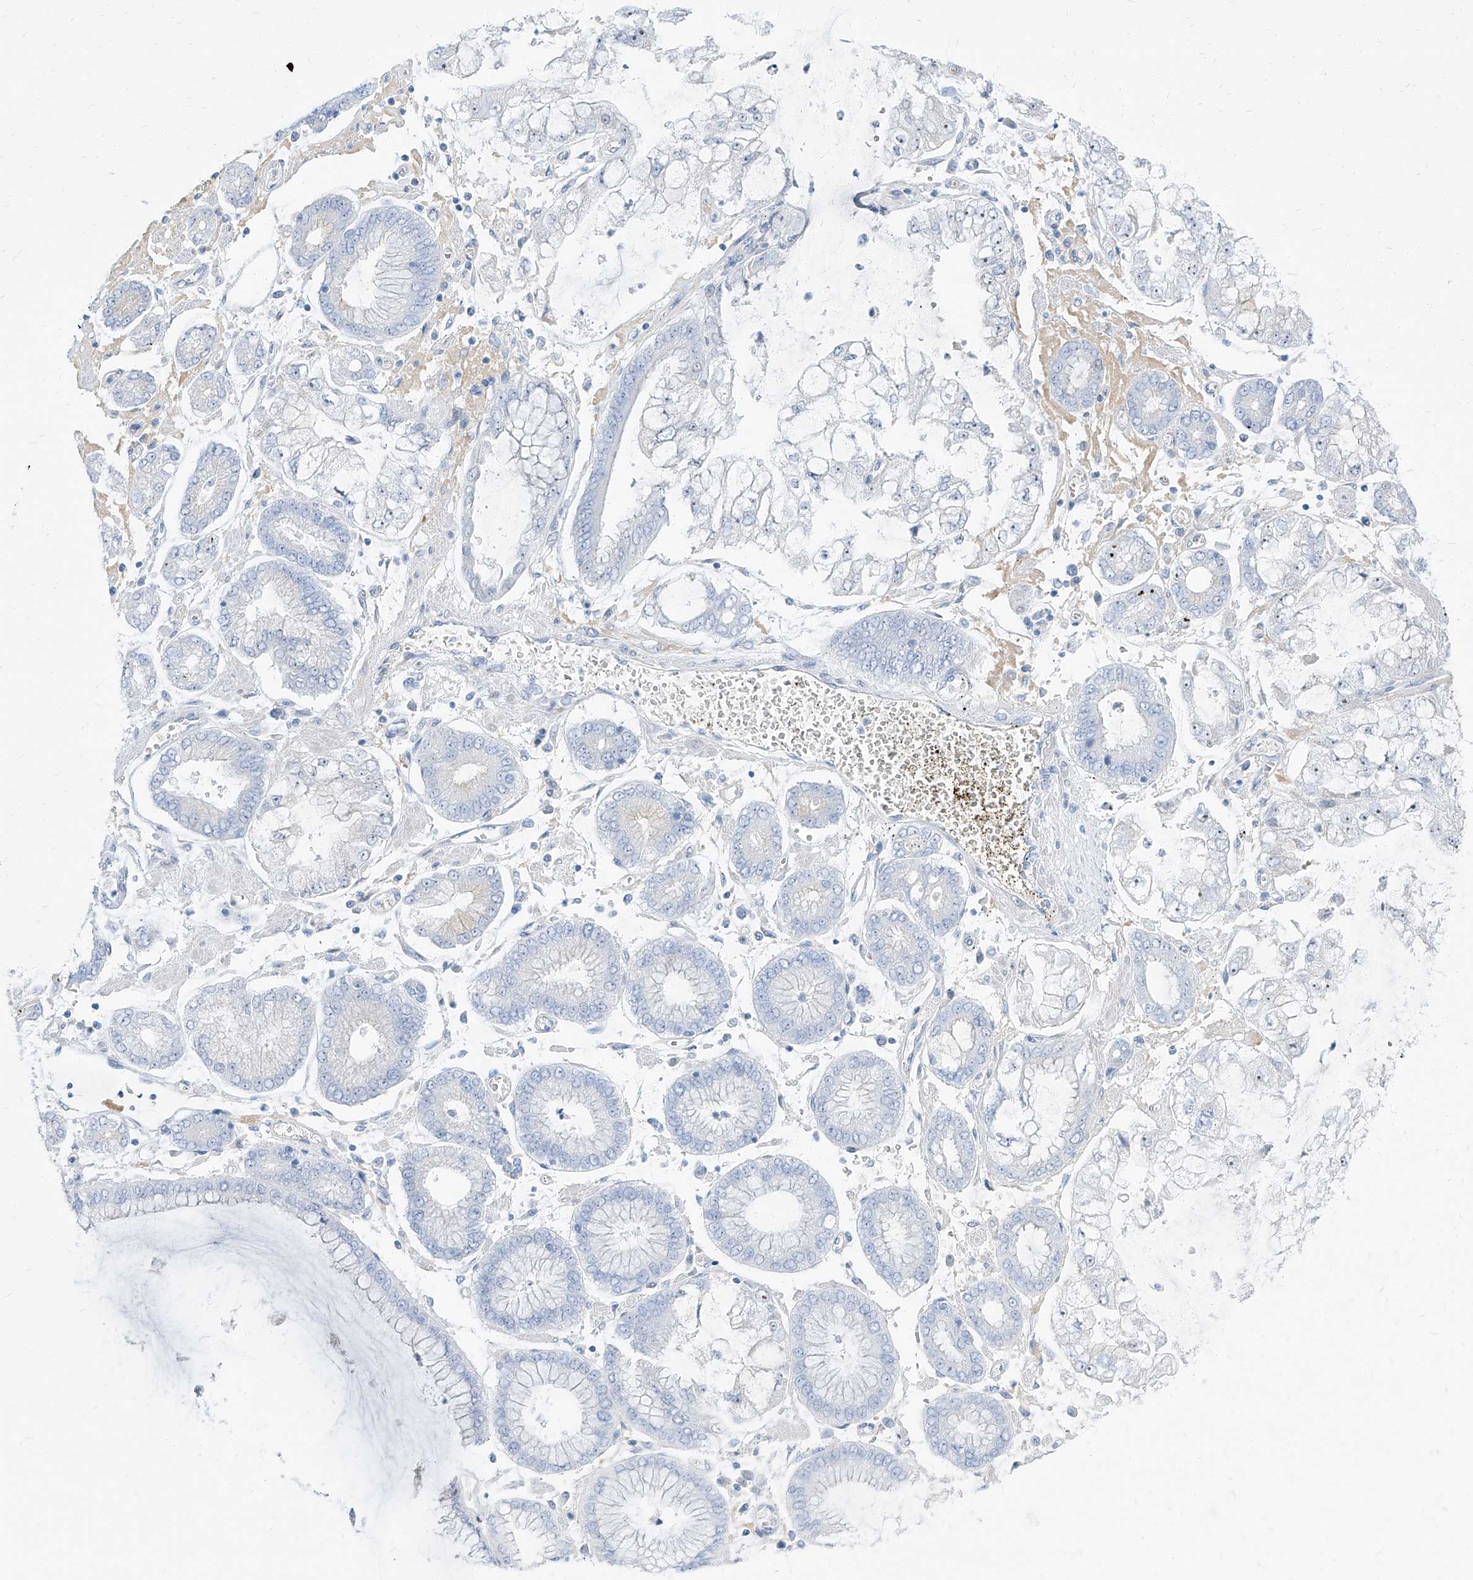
{"staining": {"intensity": "negative", "quantity": "none", "location": "none"}, "tissue": "stomach cancer", "cell_type": "Tumor cells", "image_type": "cancer", "snomed": [{"axis": "morphology", "description": "Adenocarcinoma, NOS"}, {"axis": "topography", "description": "Stomach"}], "caption": "The histopathology image reveals no staining of tumor cells in adenocarcinoma (stomach). (Brightfield microscopy of DAB IHC at high magnification).", "gene": "TXLNB", "patient": {"sex": "male", "age": 76}}